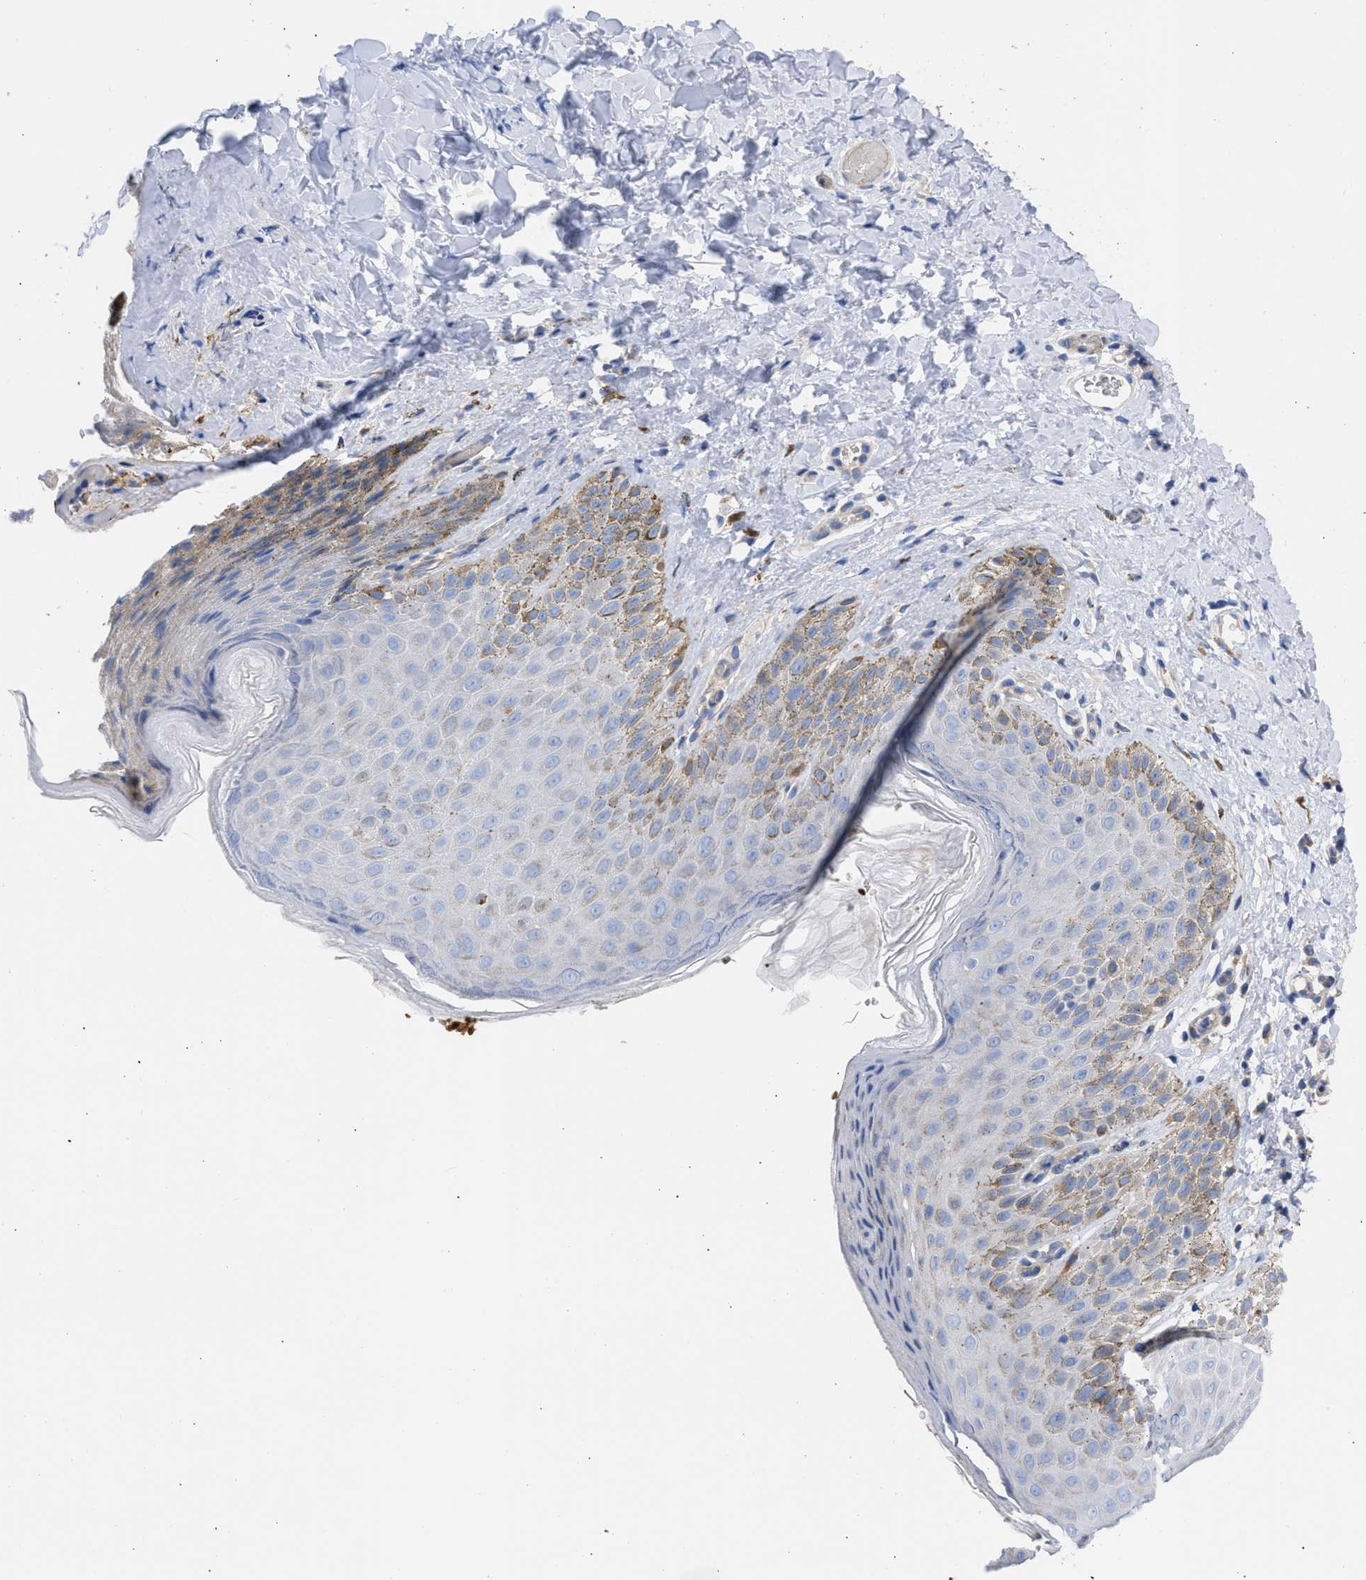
{"staining": {"intensity": "moderate", "quantity": "<25%", "location": "cytoplasmic/membranous"}, "tissue": "skin", "cell_type": "Epidermal cells", "image_type": "normal", "snomed": [{"axis": "morphology", "description": "Normal tissue, NOS"}, {"axis": "topography", "description": "Anal"}], "caption": "Skin stained with immunohistochemistry (IHC) displays moderate cytoplasmic/membranous positivity in about <25% of epidermal cells.", "gene": "BTG3", "patient": {"sex": "male", "age": 44}}